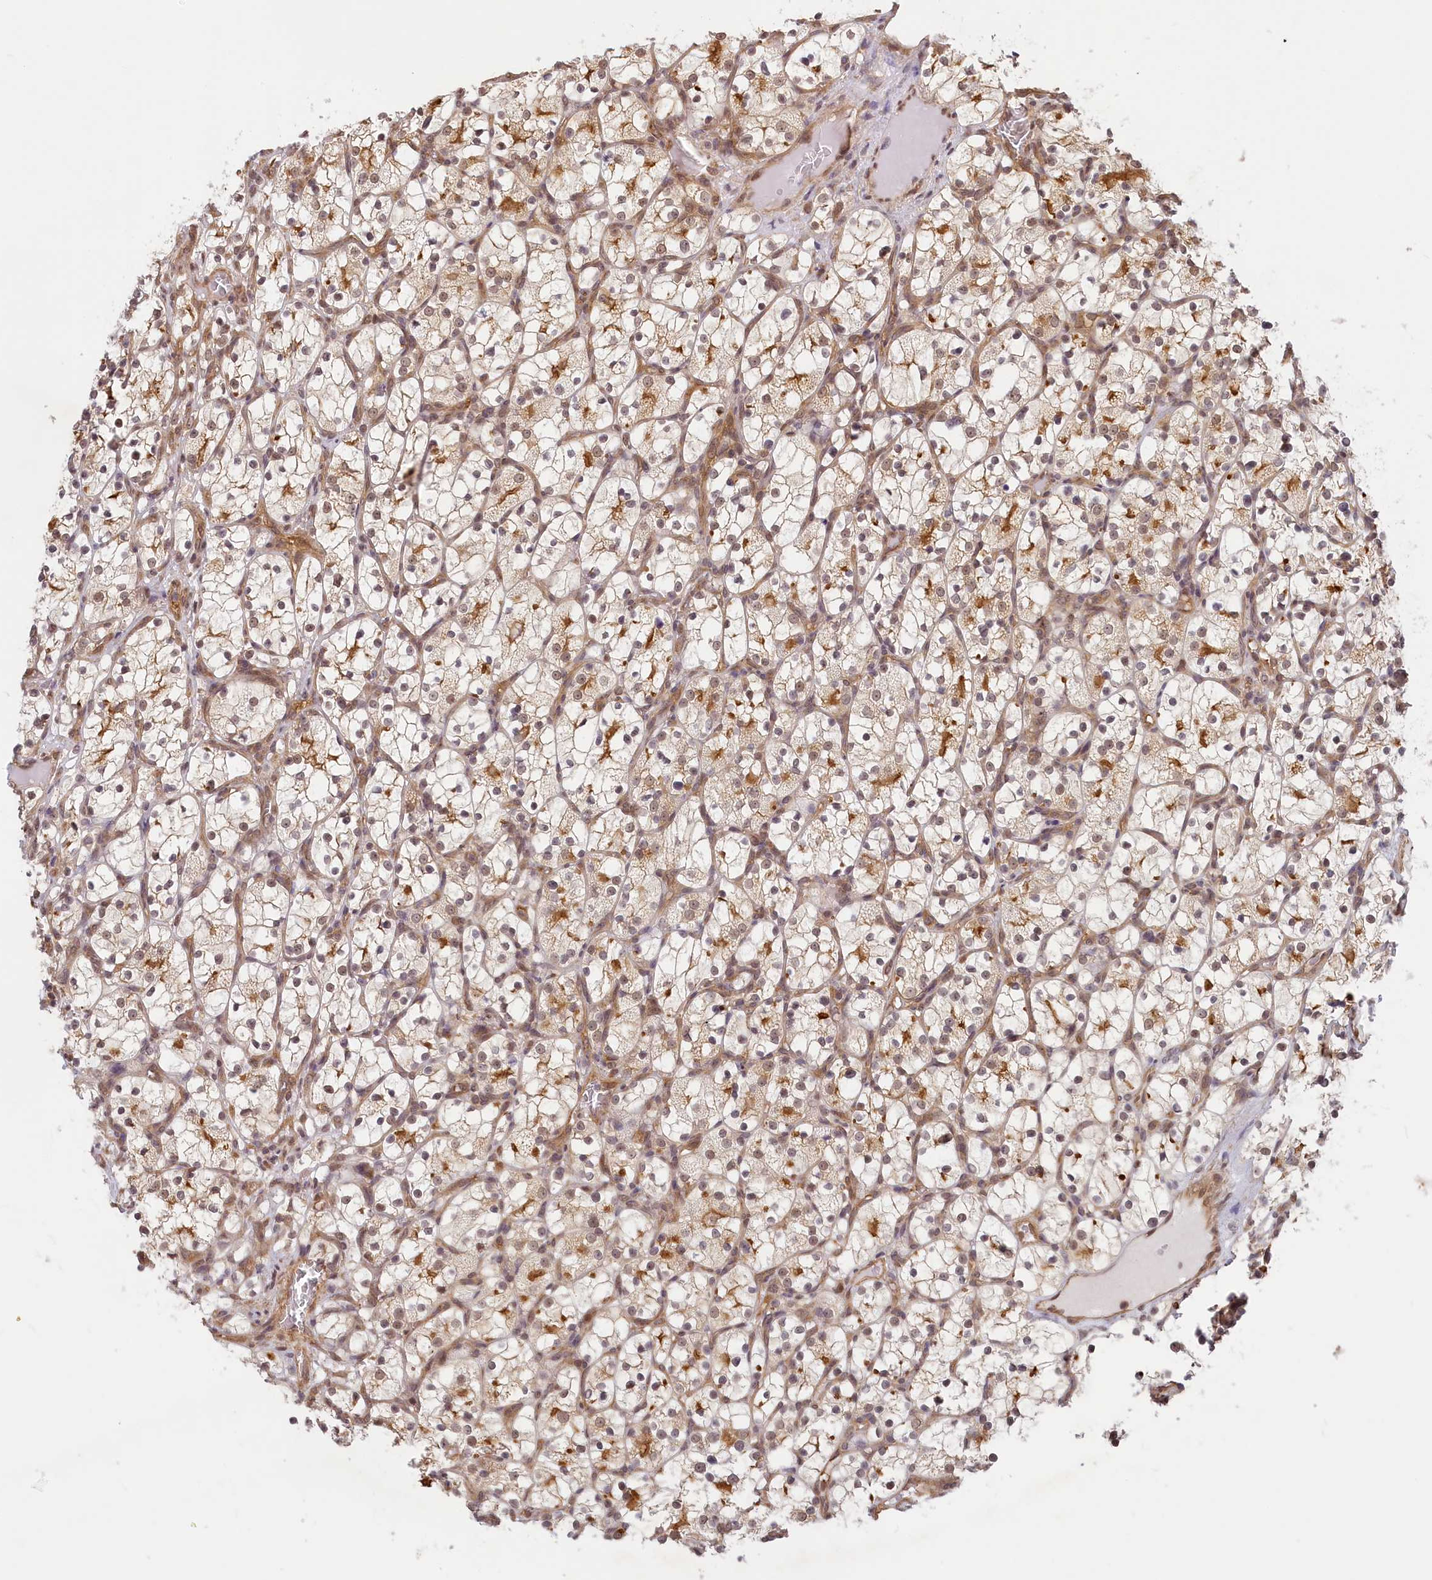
{"staining": {"intensity": "moderate", "quantity": ">75%", "location": "cytoplasmic/membranous,nuclear"}, "tissue": "renal cancer", "cell_type": "Tumor cells", "image_type": "cancer", "snomed": [{"axis": "morphology", "description": "Adenocarcinoma, NOS"}, {"axis": "topography", "description": "Kidney"}], "caption": "The immunohistochemical stain labels moderate cytoplasmic/membranous and nuclear expression in tumor cells of adenocarcinoma (renal) tissue.", "gene": "C19orf44", "patient": {"sex": "female", "age": 69}}